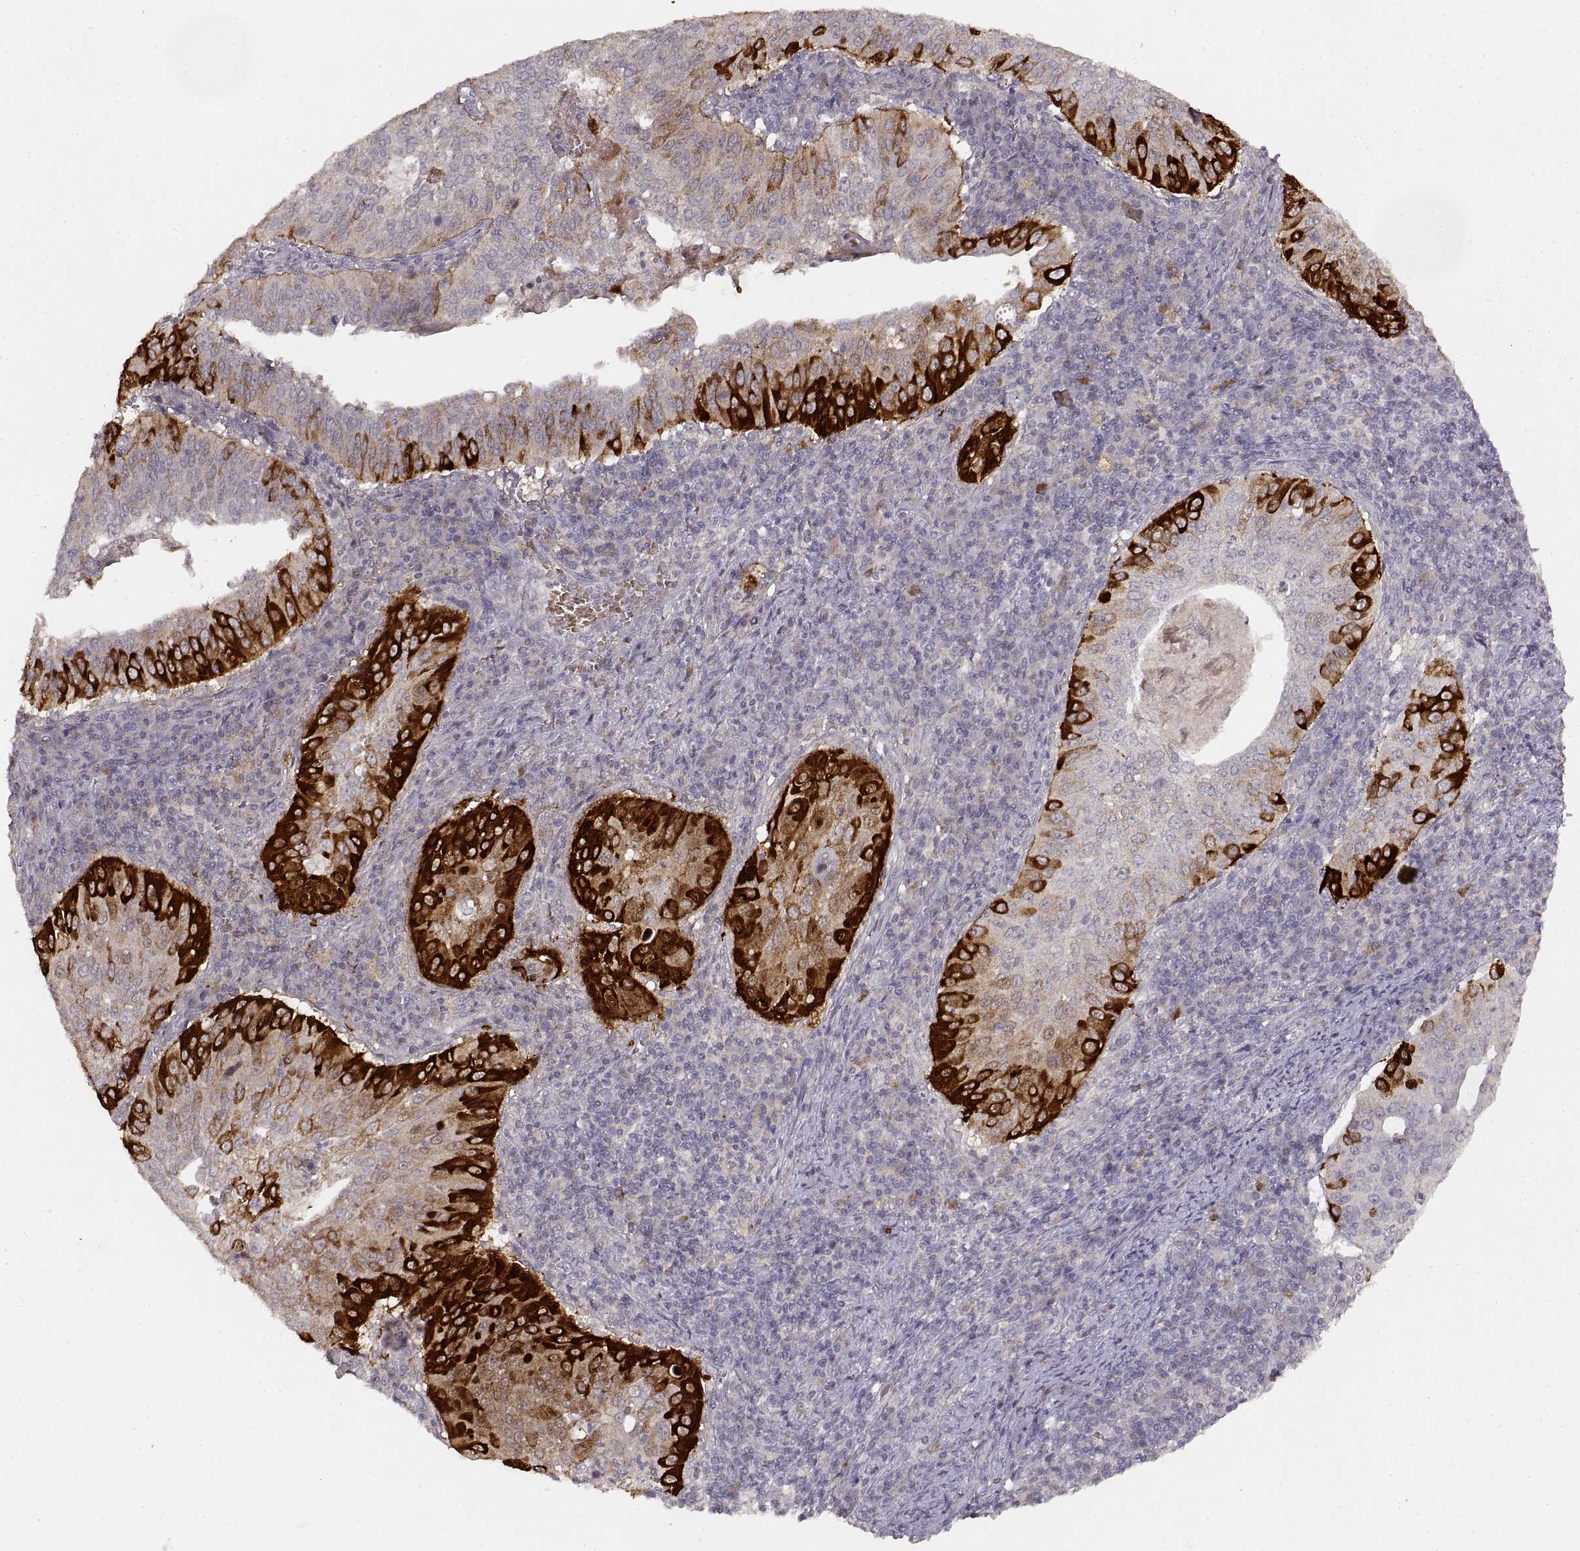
{"staining": {"intensity": "strong", "quantity": "25%-75%", "location": "cytoplasmic/membranous"}, "tissue": "cervical cancer", "cell_type": "Tumor cells", "image_type": "cancer", "snomed": [{"axis": "morphology", "description": "Squamous cell carcinoma, NOS"}, {"axis": "topography", "description": "Cervix"}], "caption": "This photomicrograph reveals immunohistochemistry (IHC) staining of human cervical squamous cell carcinoma, with high strong cytoplasmic/membranous expression in about 25%-75% of tumor cells.", "gene": "LAMC2", "patient": {"sex": "female", "age": 39}}